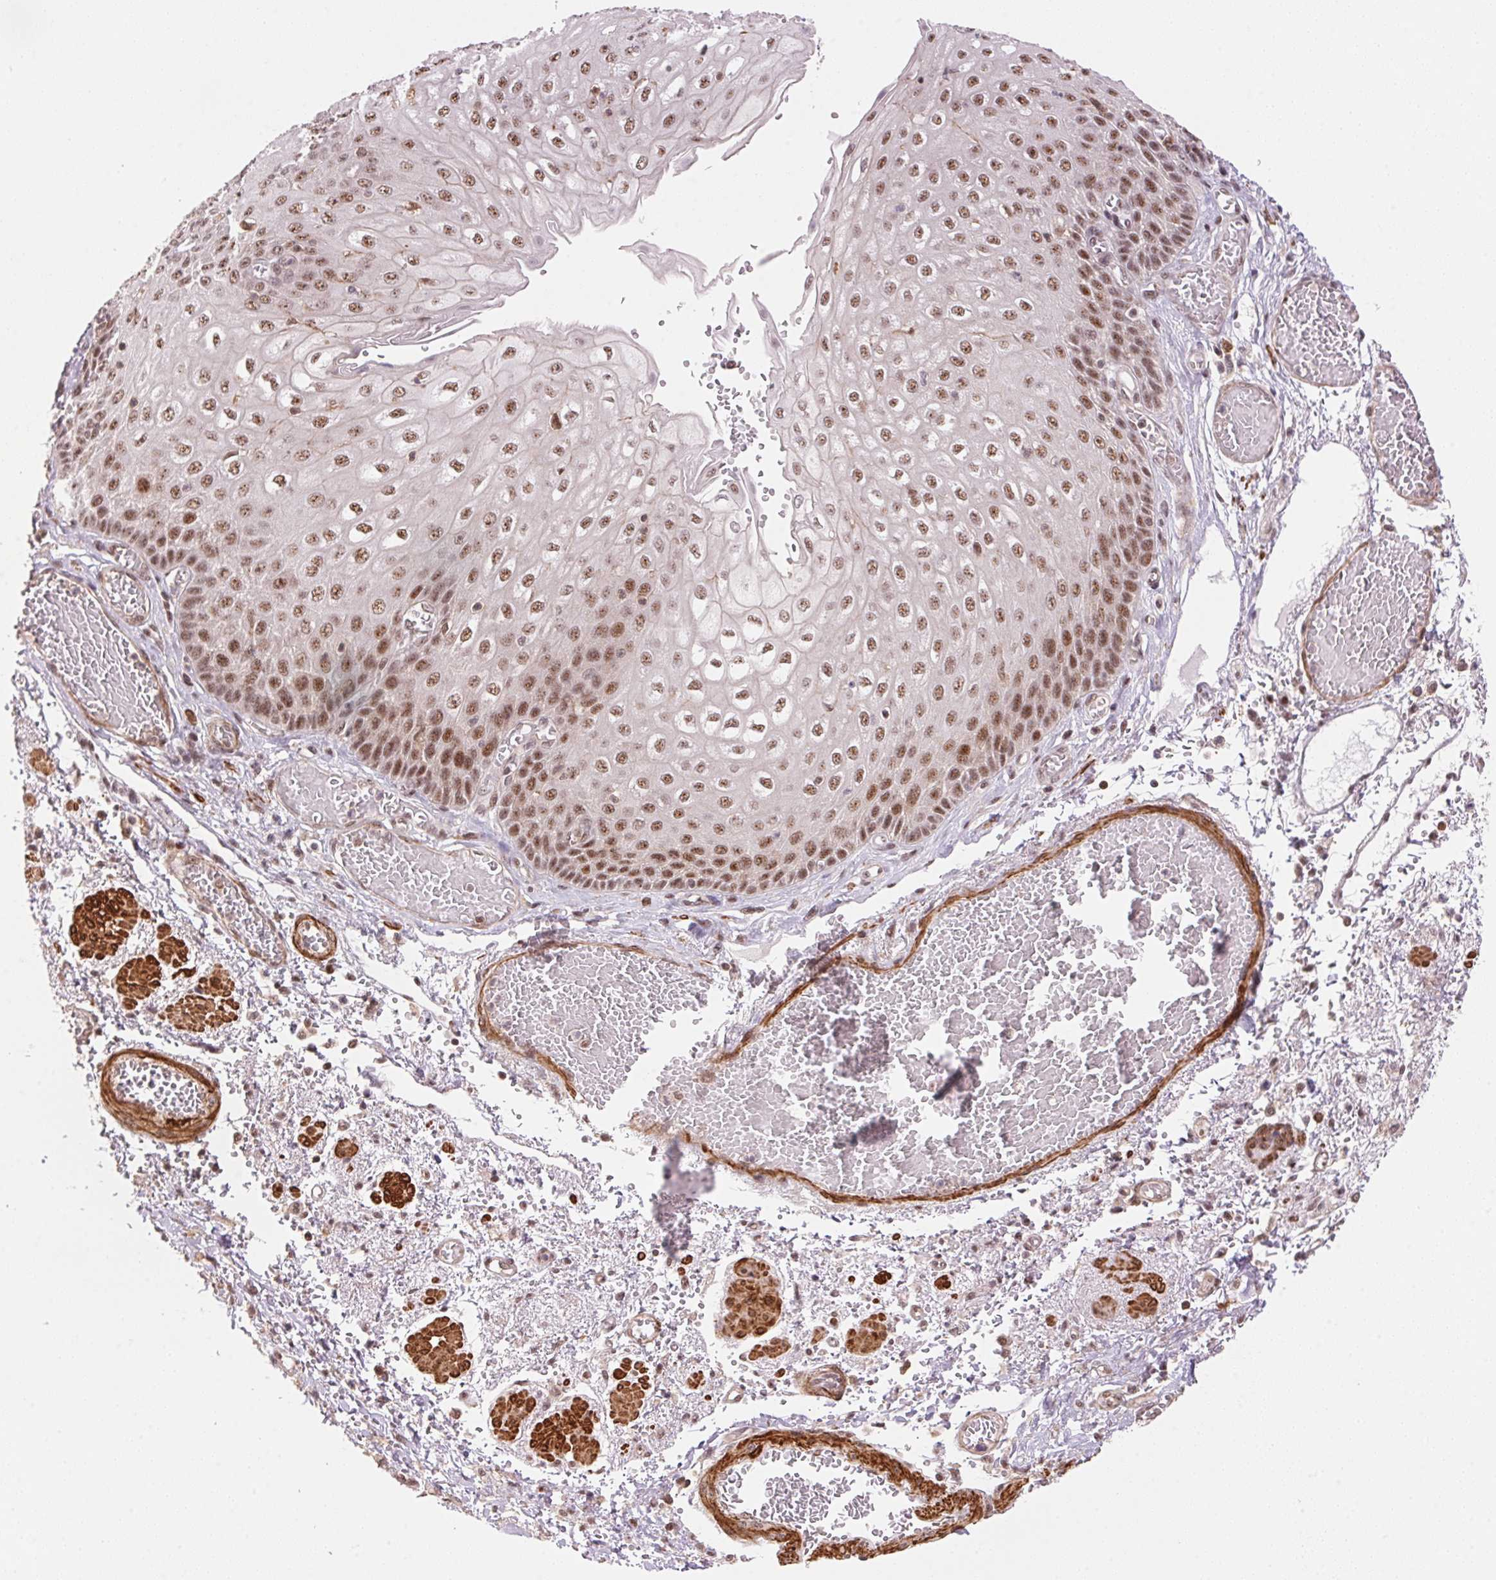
{"staining": {"intensity": "moderate", "quantity": ">75%", "location": "nuclear"}, "tissue": "esophagus", "cell_type": "Squamous epithelial cells", "image_type": "normal", "snomed": [{"axis": "morphology", "description": "Normal tissue, NOS"}, {"axis": "morphology", "description": "Adenocarcinoma, NOS"}, {"axis": "topography", "description": "Esophagus"}], "caption": "The image displays immunohistochemical staining of benign esophagus. There is moderate nuclear staining is present in approximately >75% of squamous epithelial cells.", "gene": "HNRNPDL", "patient": {"sex": "male", "age": 81}}